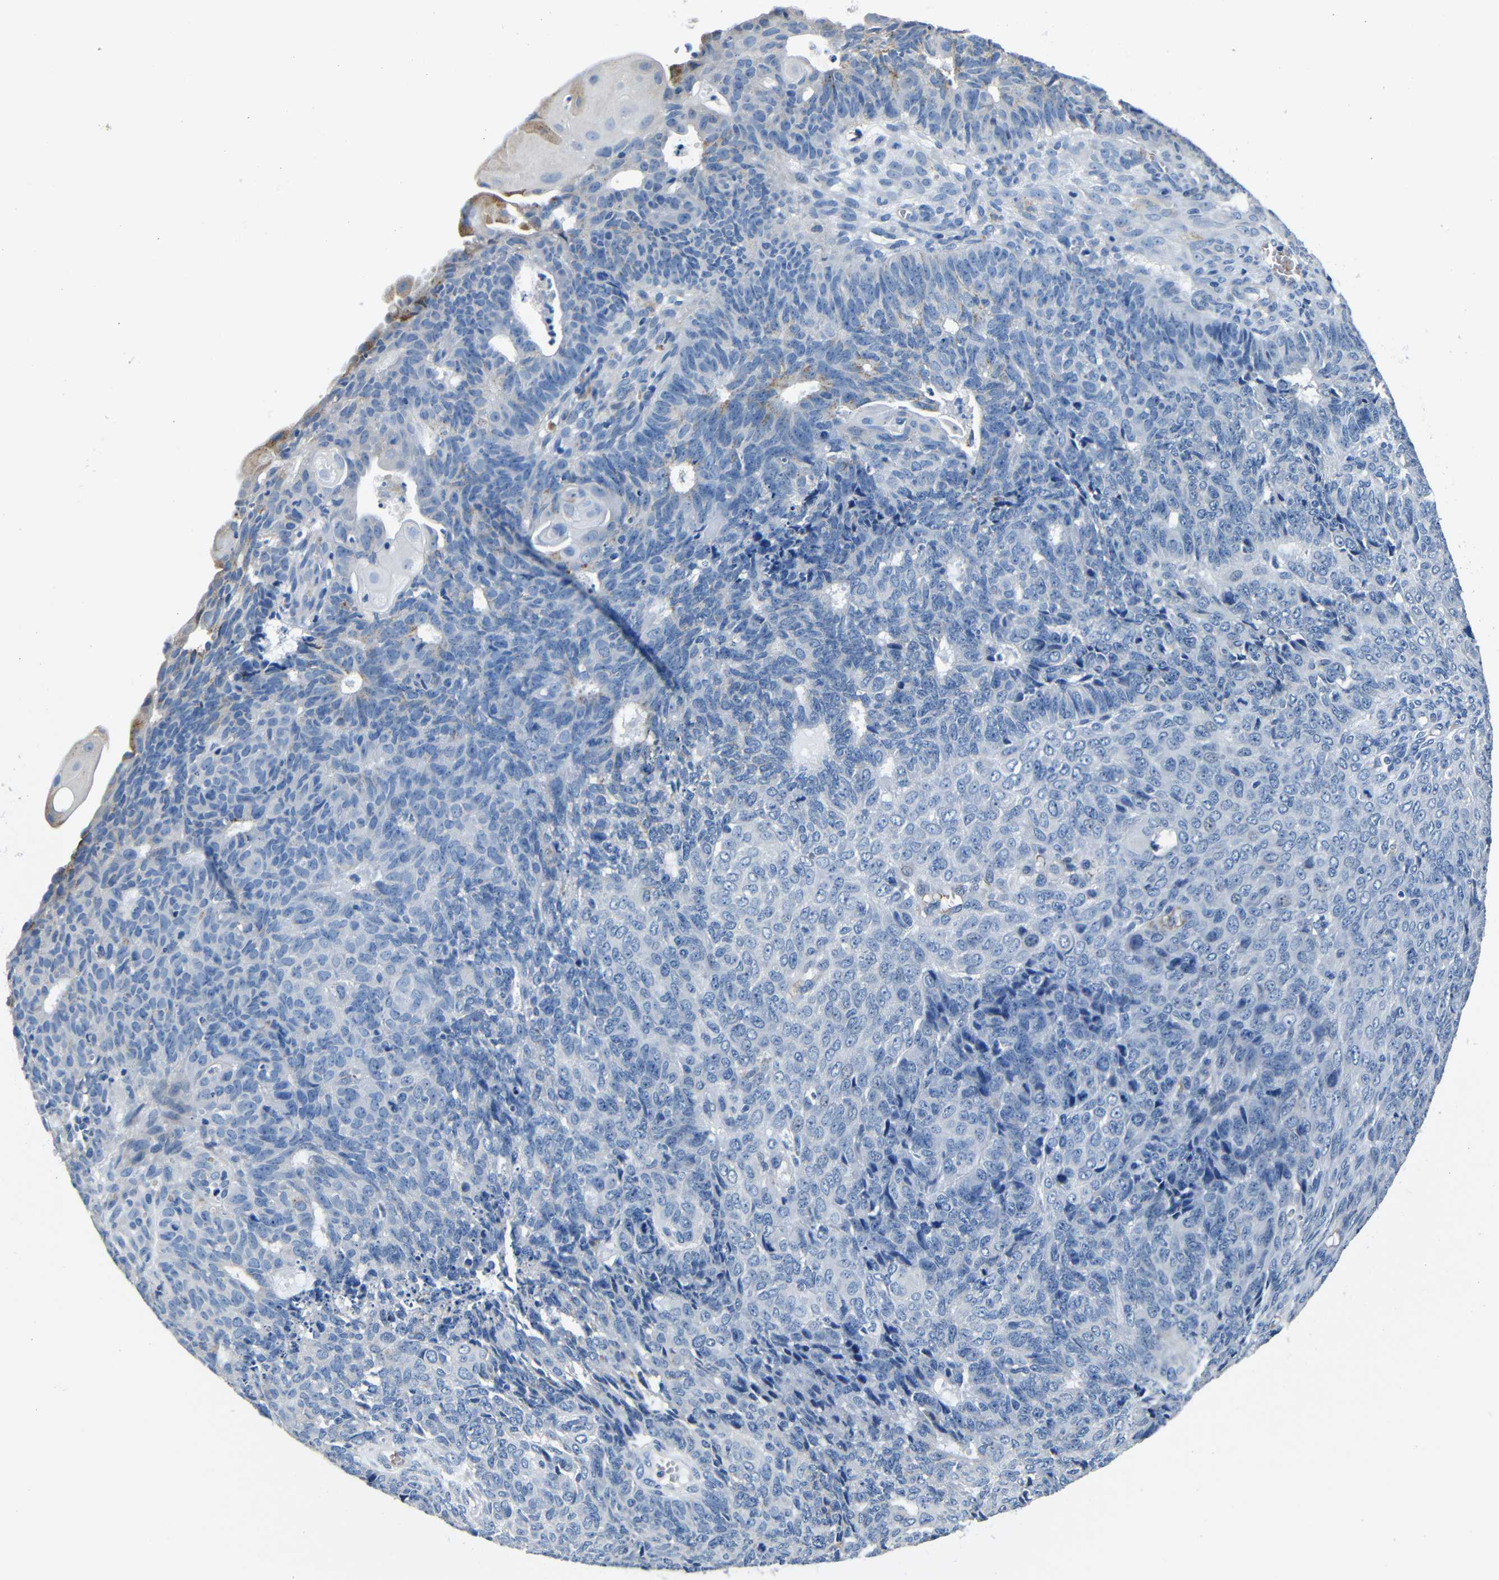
{"staining": {"intensity": "negative", "quantity": "none", "location": "none"}, "tissue": "endometrial cancer", "cell_type": "Tumor cells", "image_type": "cancer", "snomed": [{"axis": "morphology", "description": "Adenocarcinoma, NOS"}, {"axis": "topography", "description": "Endometrium"}], "caption": "The immunohistochemistry histopathology image has no significant positivity in tumor cells of adenocarcinoma (endometrial) tissue. (DAB immunohistochemistry (IHC), high magnification).", "gene": "TNFAIP1", "patient": {"sex": "female", "age": 32}}